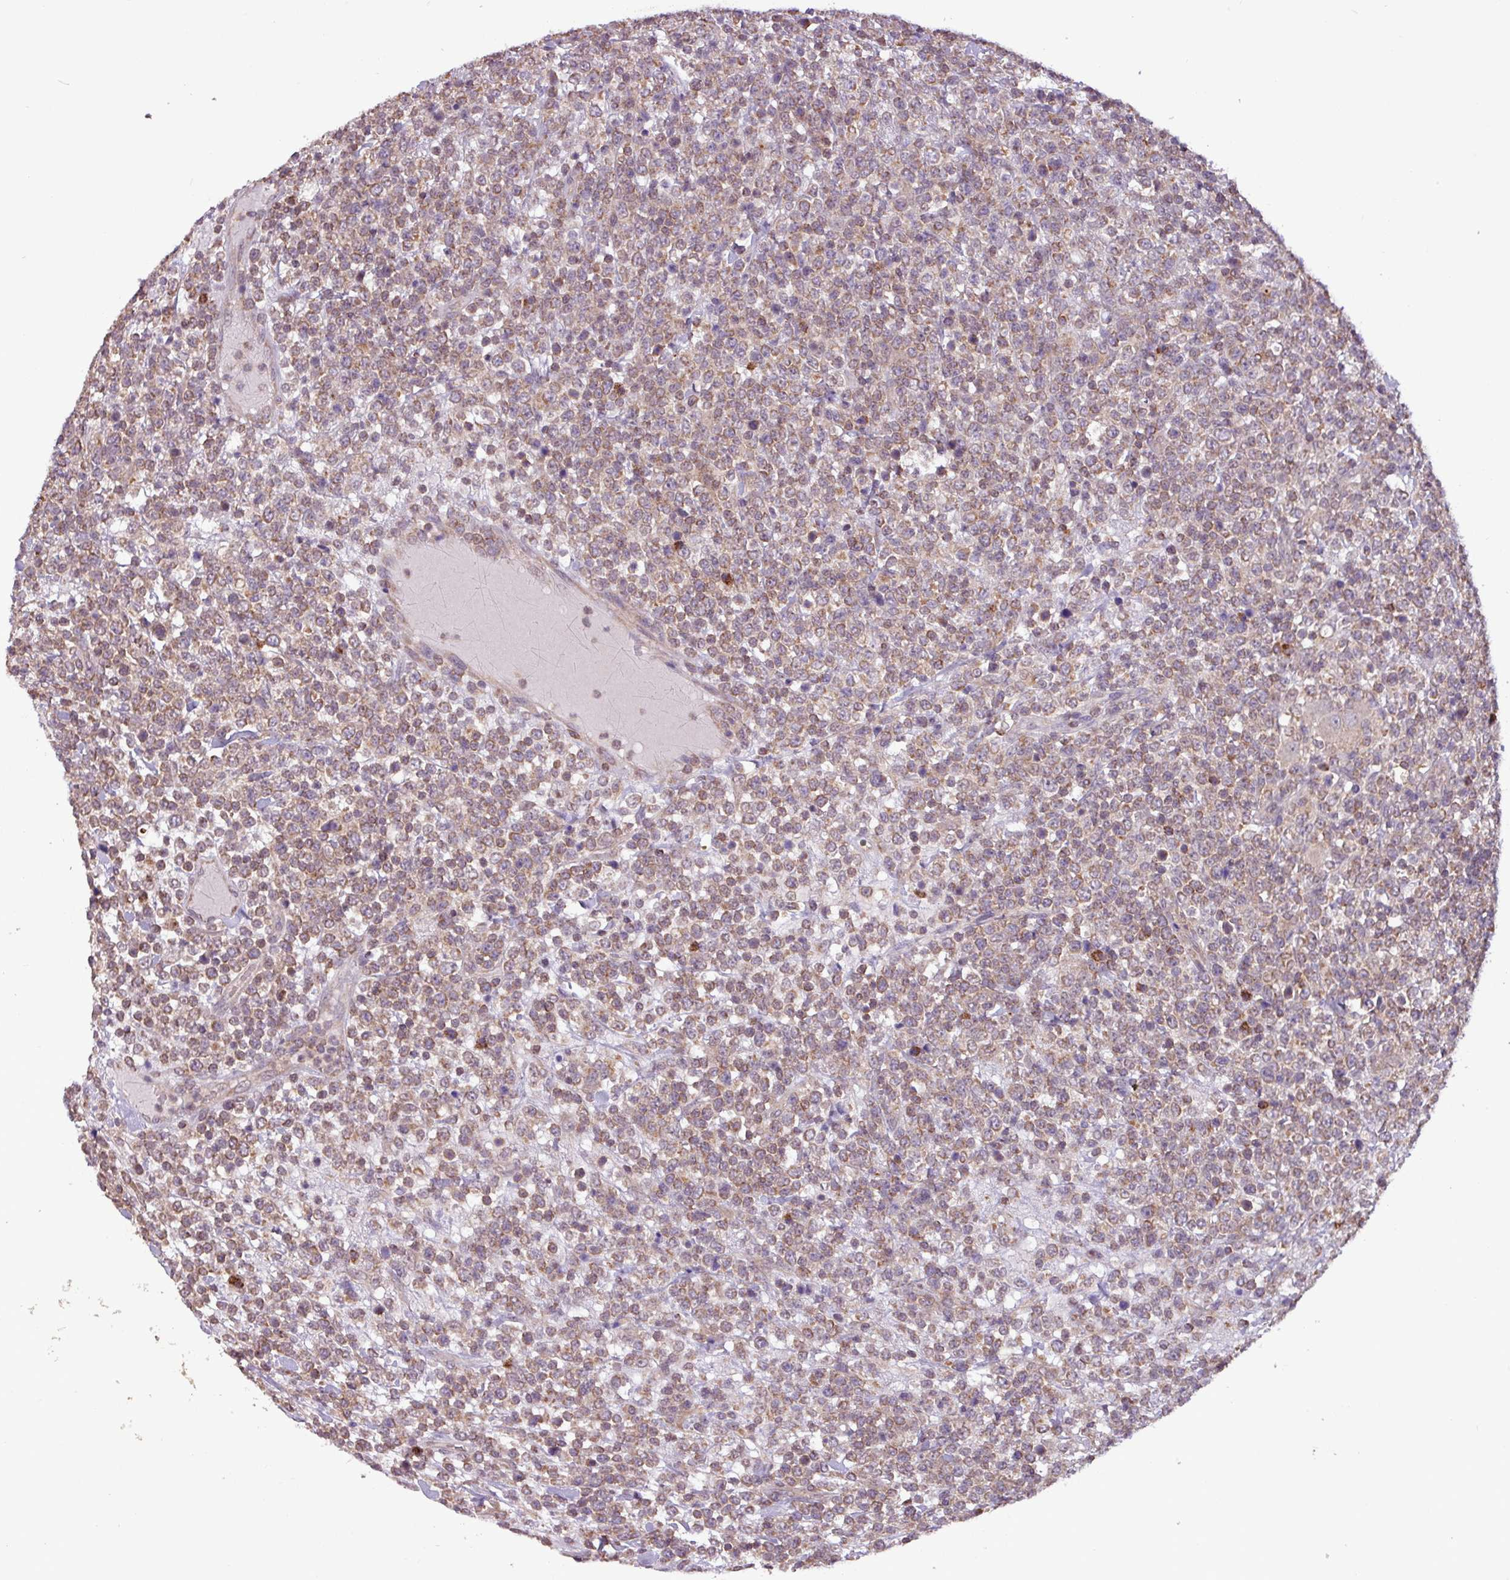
{"staining": {"intensity": "moderate", "quantity": ">75%", "location": "cytoplasmic/membranous"}, "tissue": "lymphoma", "cell_type": "Tumor cells", "image_type": "cancer", "snomed": [{"axis": "morphology", "description": "Malignant lymphoma, non-Hodgkin's type, High grade"}, {"axis": "topography", "description": "Colon"}], "caption": "Immunohistochemistry staining of malignant lymphoma, non-Hodgkin's type (high-grade), which exhibits medium levels of moderate cytoplasmic/membranous positivity in approximately >75% of tumor cells indicating moderate cytoplasmic/membranous protein expression. The staining was performed using DAB (3,3'-diaminobenzidine) (brown) for protein detection and nuclei were counterstained in hematoxylin (blue).", "gene": "MCTP2", "patient": {"sex": "female", "age": 53}}